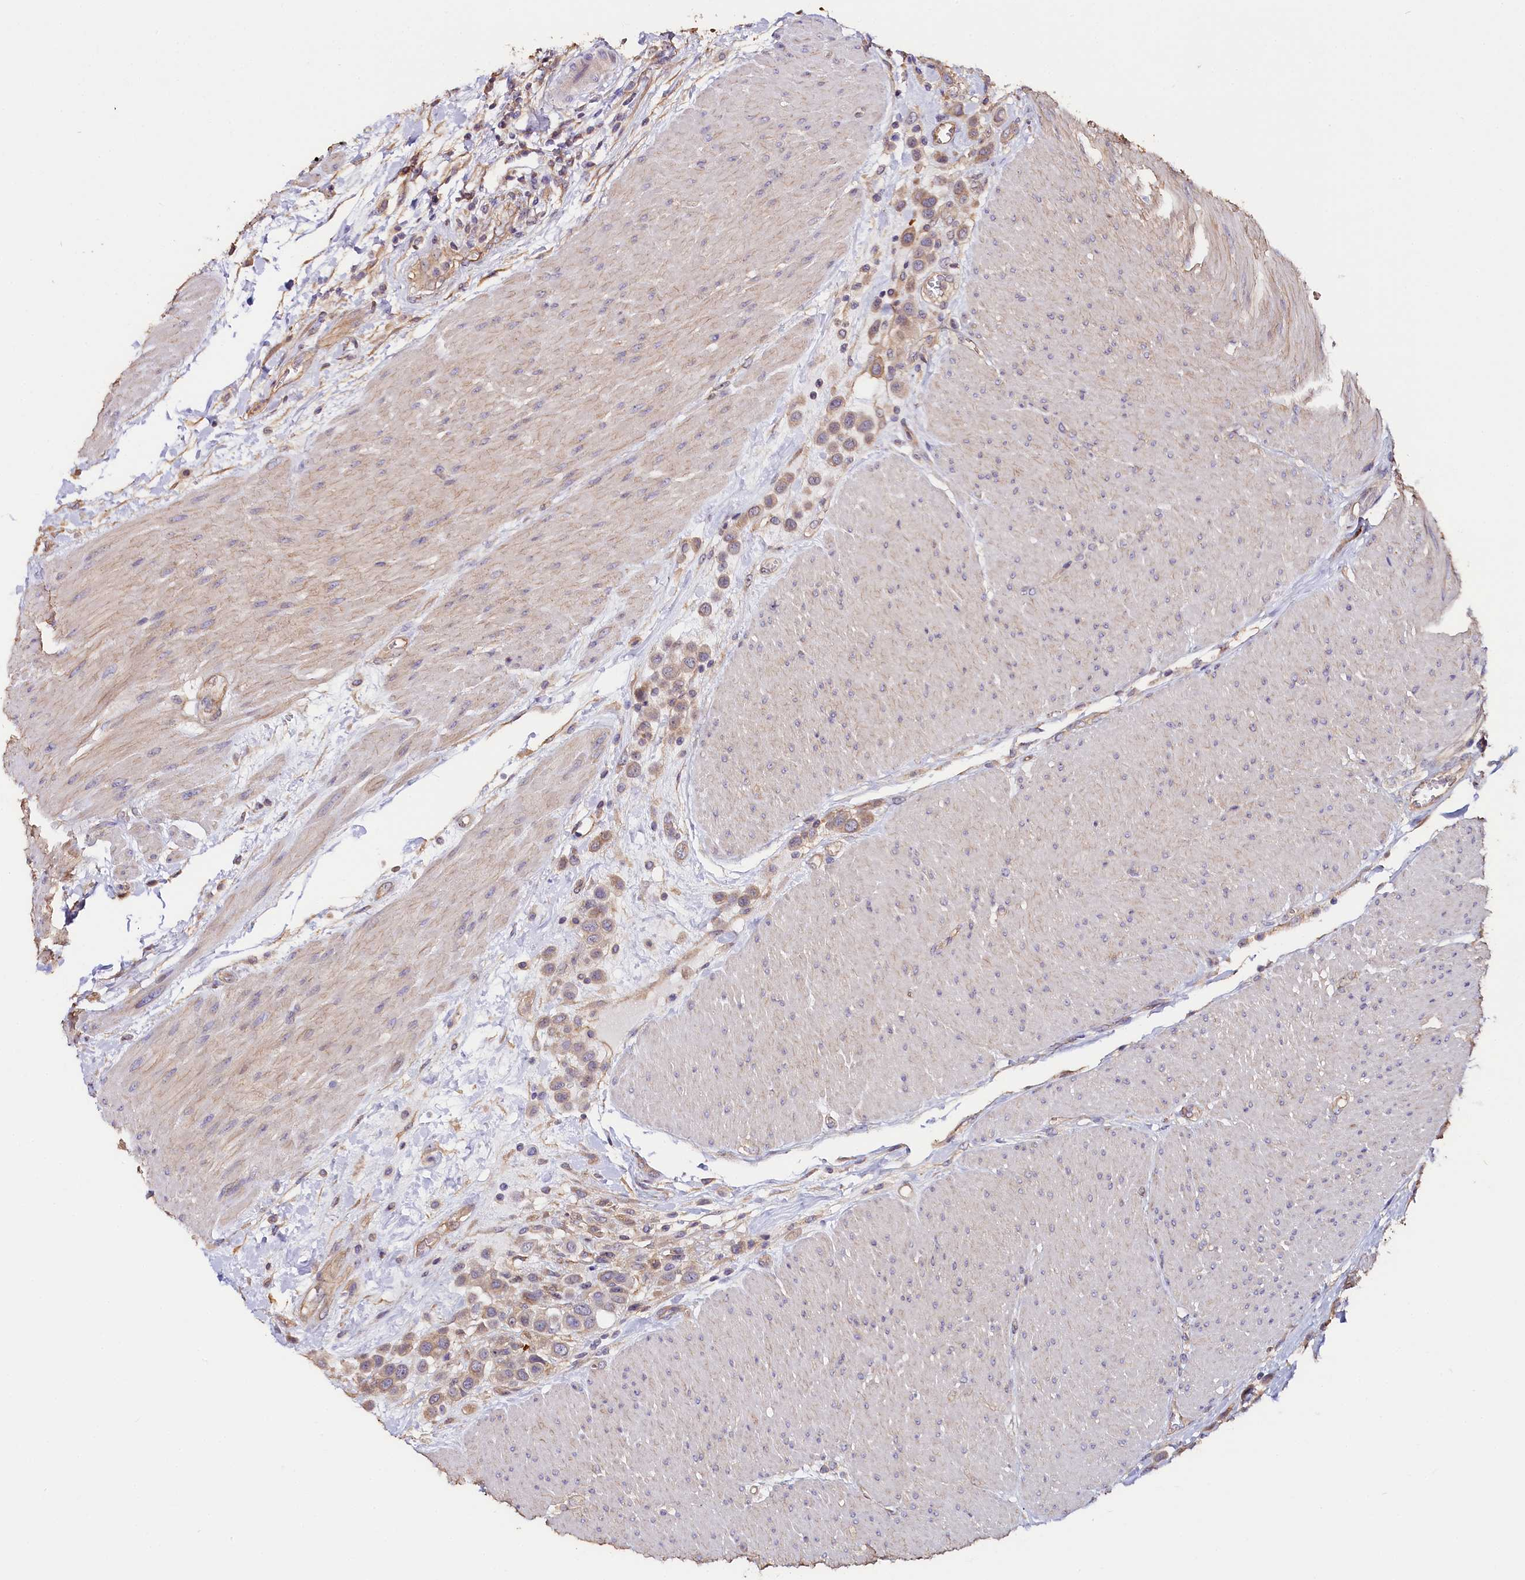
{"staining": {"intensity": "weak", "quantity": ">75%", "location": "cytoplasmic/membranous"}, "tissue": "urothelial cancer", "cell_type": "Tumor cells", "image_type": "cancer", "snomed": [{"axis": "morphology", "description": "Urothelial carcinoma, High grade"}, {"axis": "topography", "description": "Urinary bladder"}], "caption": "Urothelial cancer stained for a protein (brown) exhibits weak cytoplasmic/membranous positive staining in about >75% of tumor cells.", "gene": "KATNB1", "patient": {"sex": "male", "age": 50}}